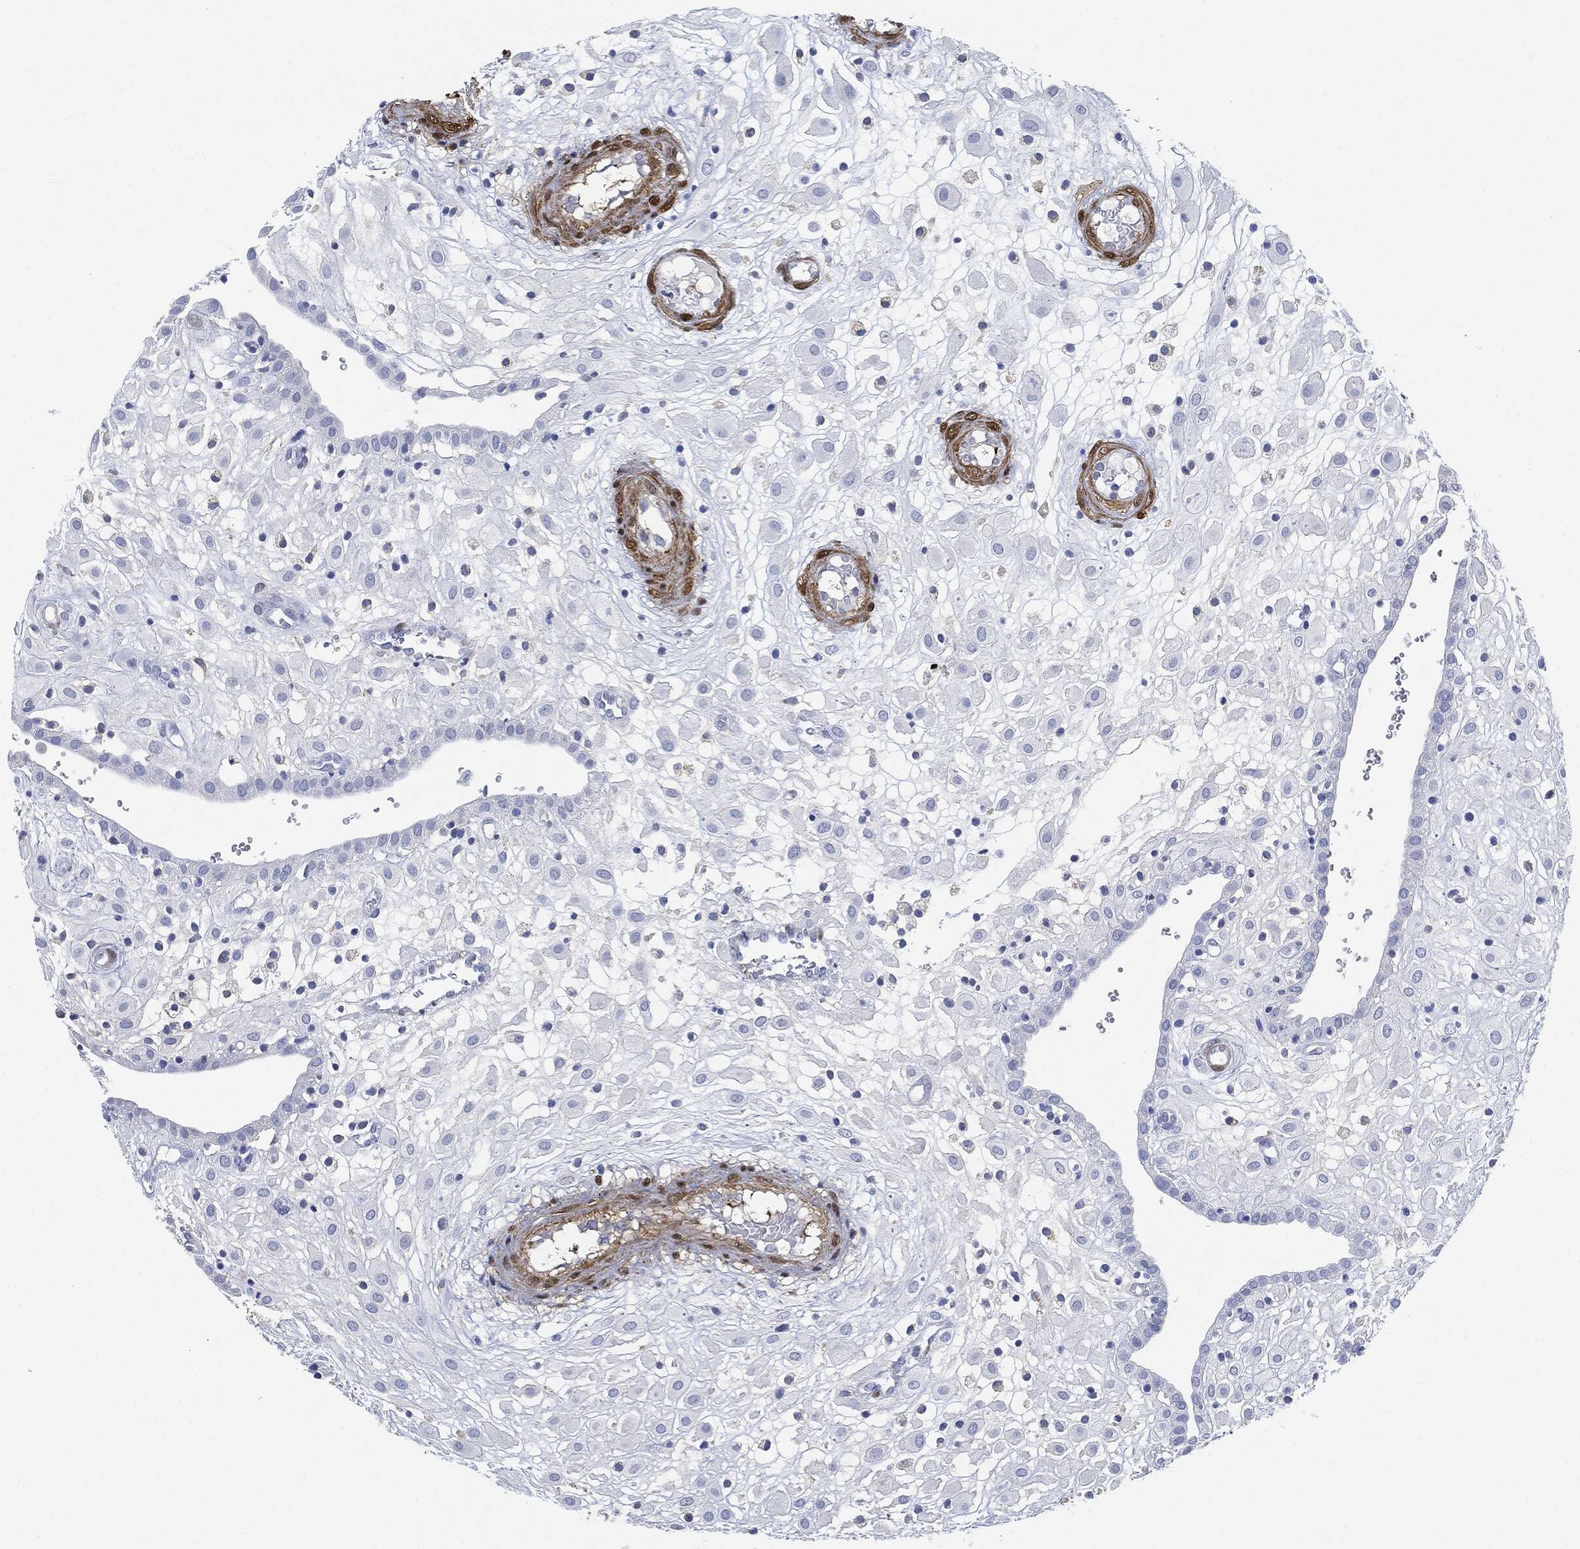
{"staining": {"intensity": "negative", "quantity": "none", "location": "none"}, "tissue": "placenta", "cell_type": "Decidual cells", "image_type": "normal", "snomed": [{"axis": "morphology", "description": "Normal tissue, NOS"}, {"axis": "topography", "description": "Placenta"}], "caption": "The photomicrograph demonstrates no significant expression in decidual cells of placenta. (Brightfield microscopy of DAB (3,3'-diaminobenzidine) immunohistochemistry at high magnification).", "gene": "TAGLN", "patient": {"sex": "female", "age": 24}}